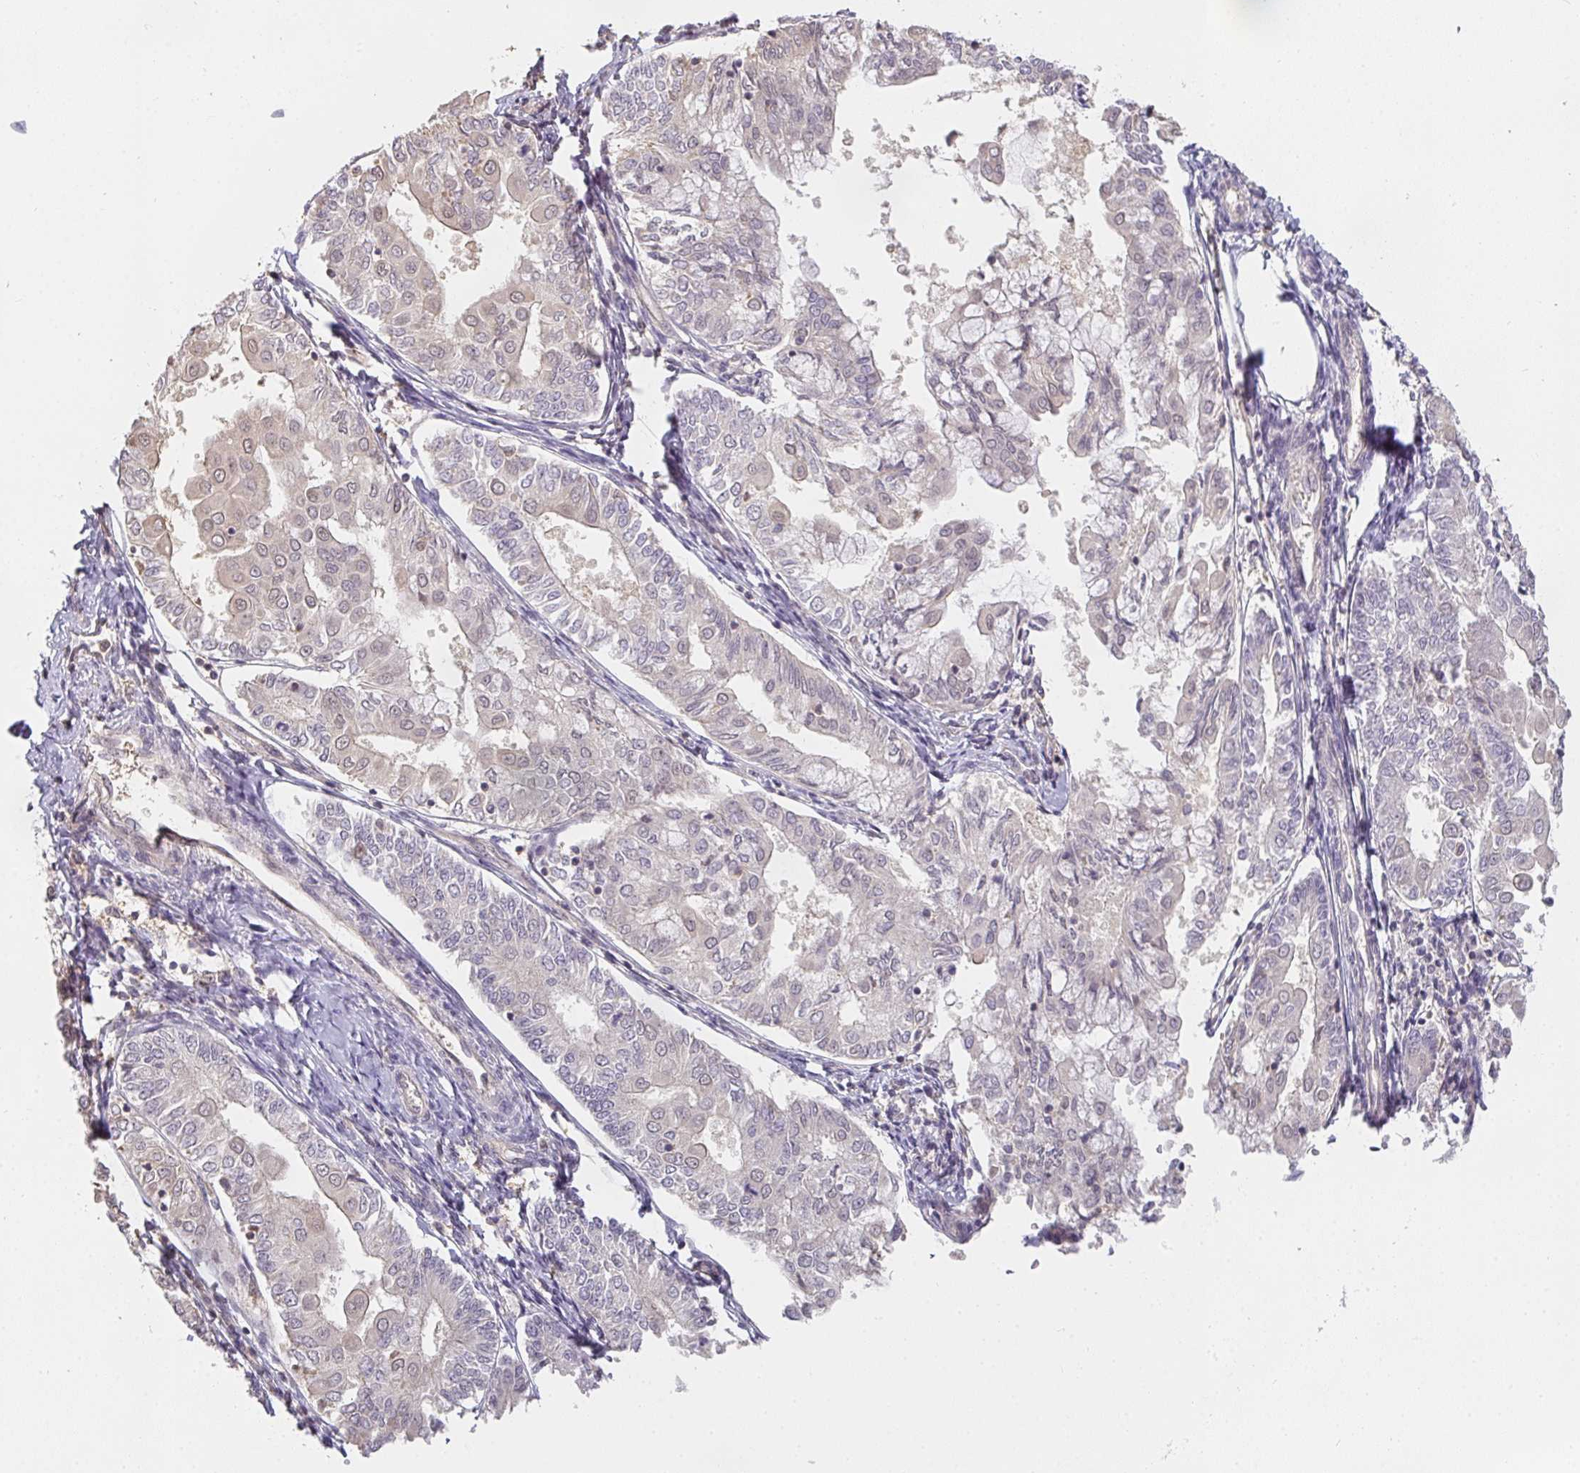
{"staining": {"intensity": "negative", "quantity": "none", "location": "none"}, "tissue": "endometrial cancer", "cell_type": "Tumor cells", "image_type": "cancer", "snomed": [{"axis": "morphology", "description": "Adenocarcinoma, NOS"}, {"axis": "topography", "description": "Endometrium"}], "caption": "Endometrial cancer was stained to show a protein in brown. There is no significant positivity in tumor cells. (Brightfield microscopy of DAB (3,3'-diaminobenzidine) immunohistochemistry at high magnification).", "gene": "GSDMB", "patient": {"sex": "female", "age": 68}}